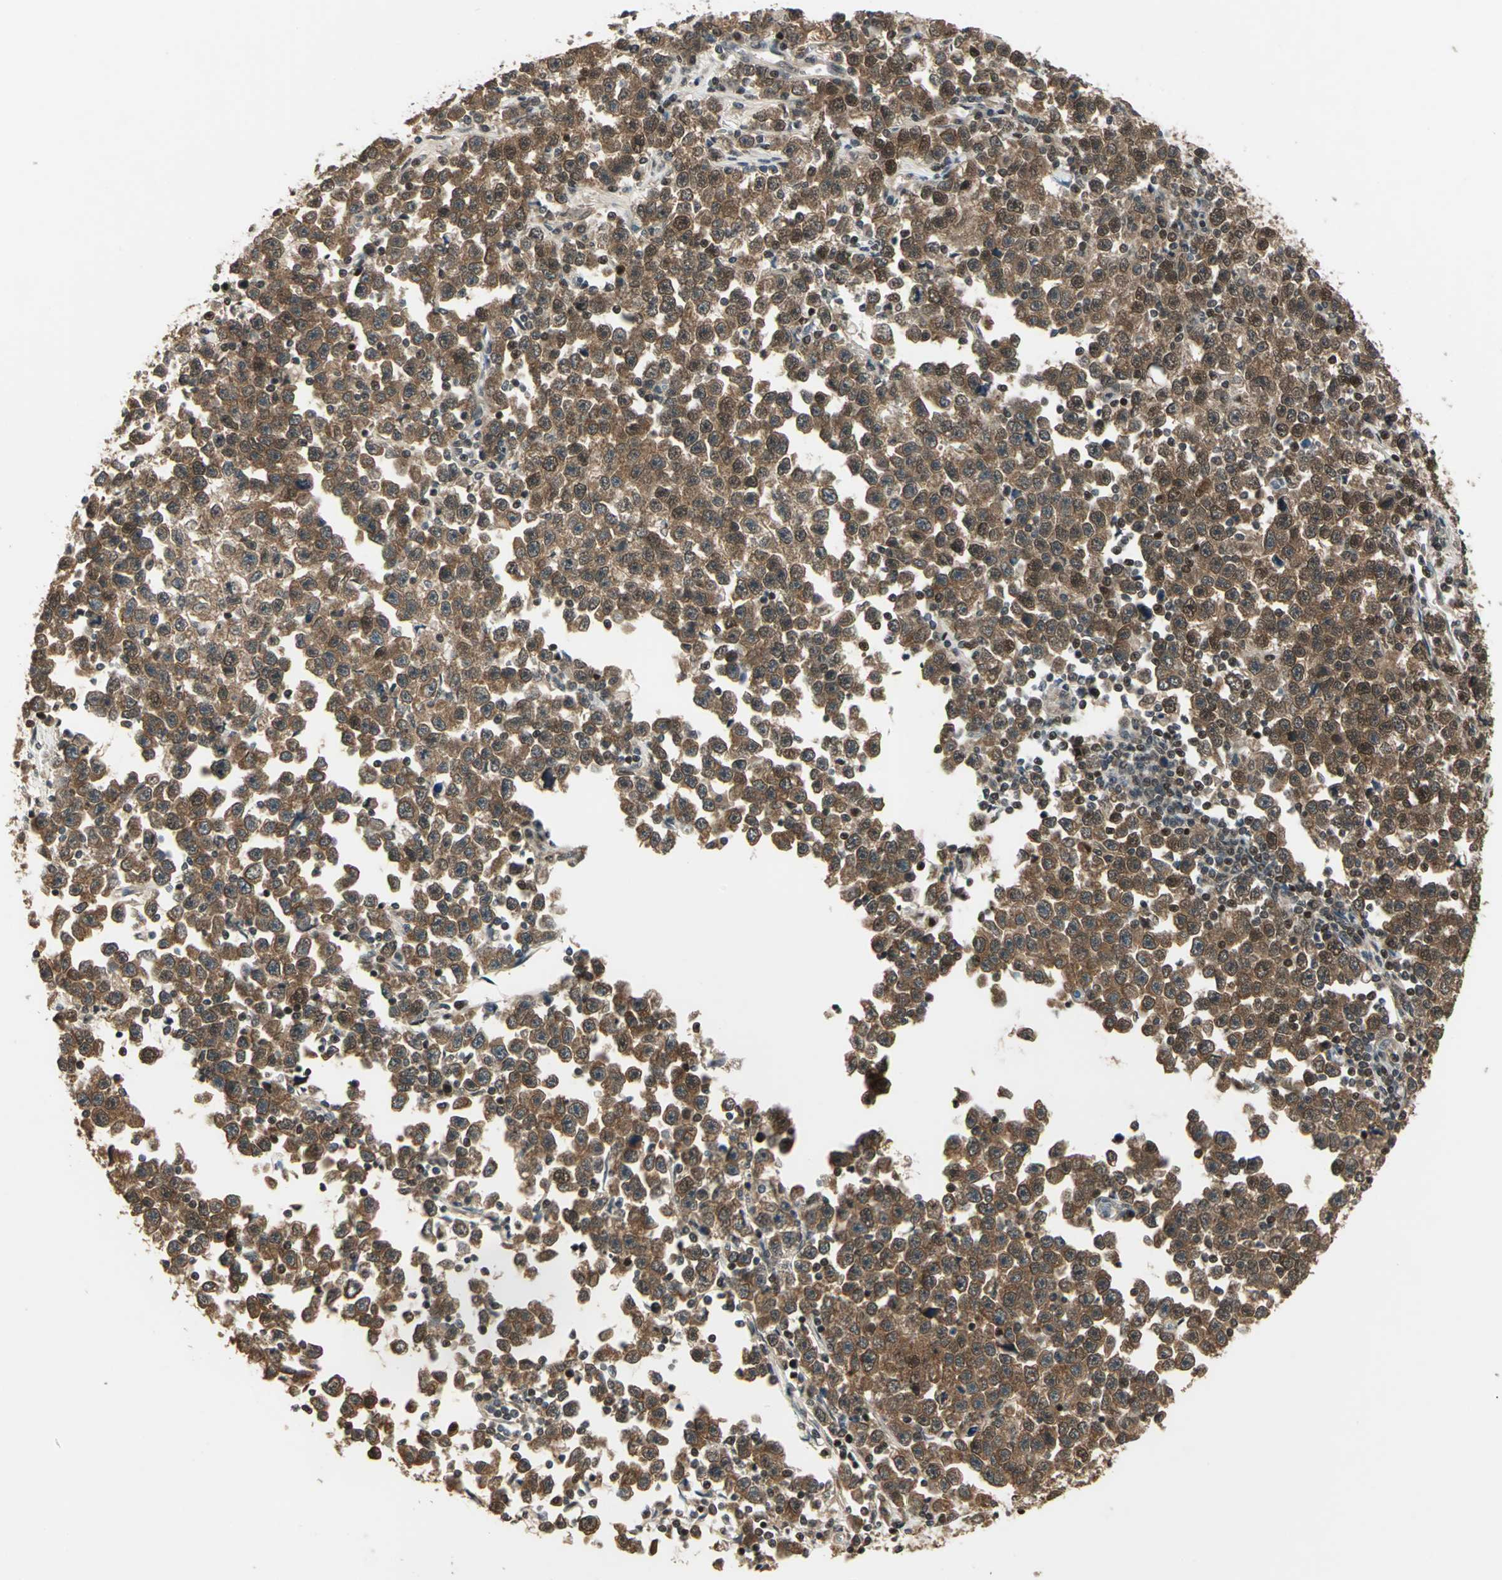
{"staining": {"intensity": "moderate", "quantity": ">75%", "location": "cytoplasmic/membranous,nuclear"}, "tissue": "testis cancer", "cell_type": "Tumor cells", "image_type": "cancer", "snomed": [{"axis": "morphology", "description": "Seminoma, NOS"}, {"axis": "topography", "description": "Testis"}], "caption": "Tumor cells exhibit medium levels of moderate cytoplasmic/membranous and nuclear staining in approximately >75% of cells in human testis seminoma.", "gene": "PSMC3", "patient": {"sex": "male", "age": 43}}